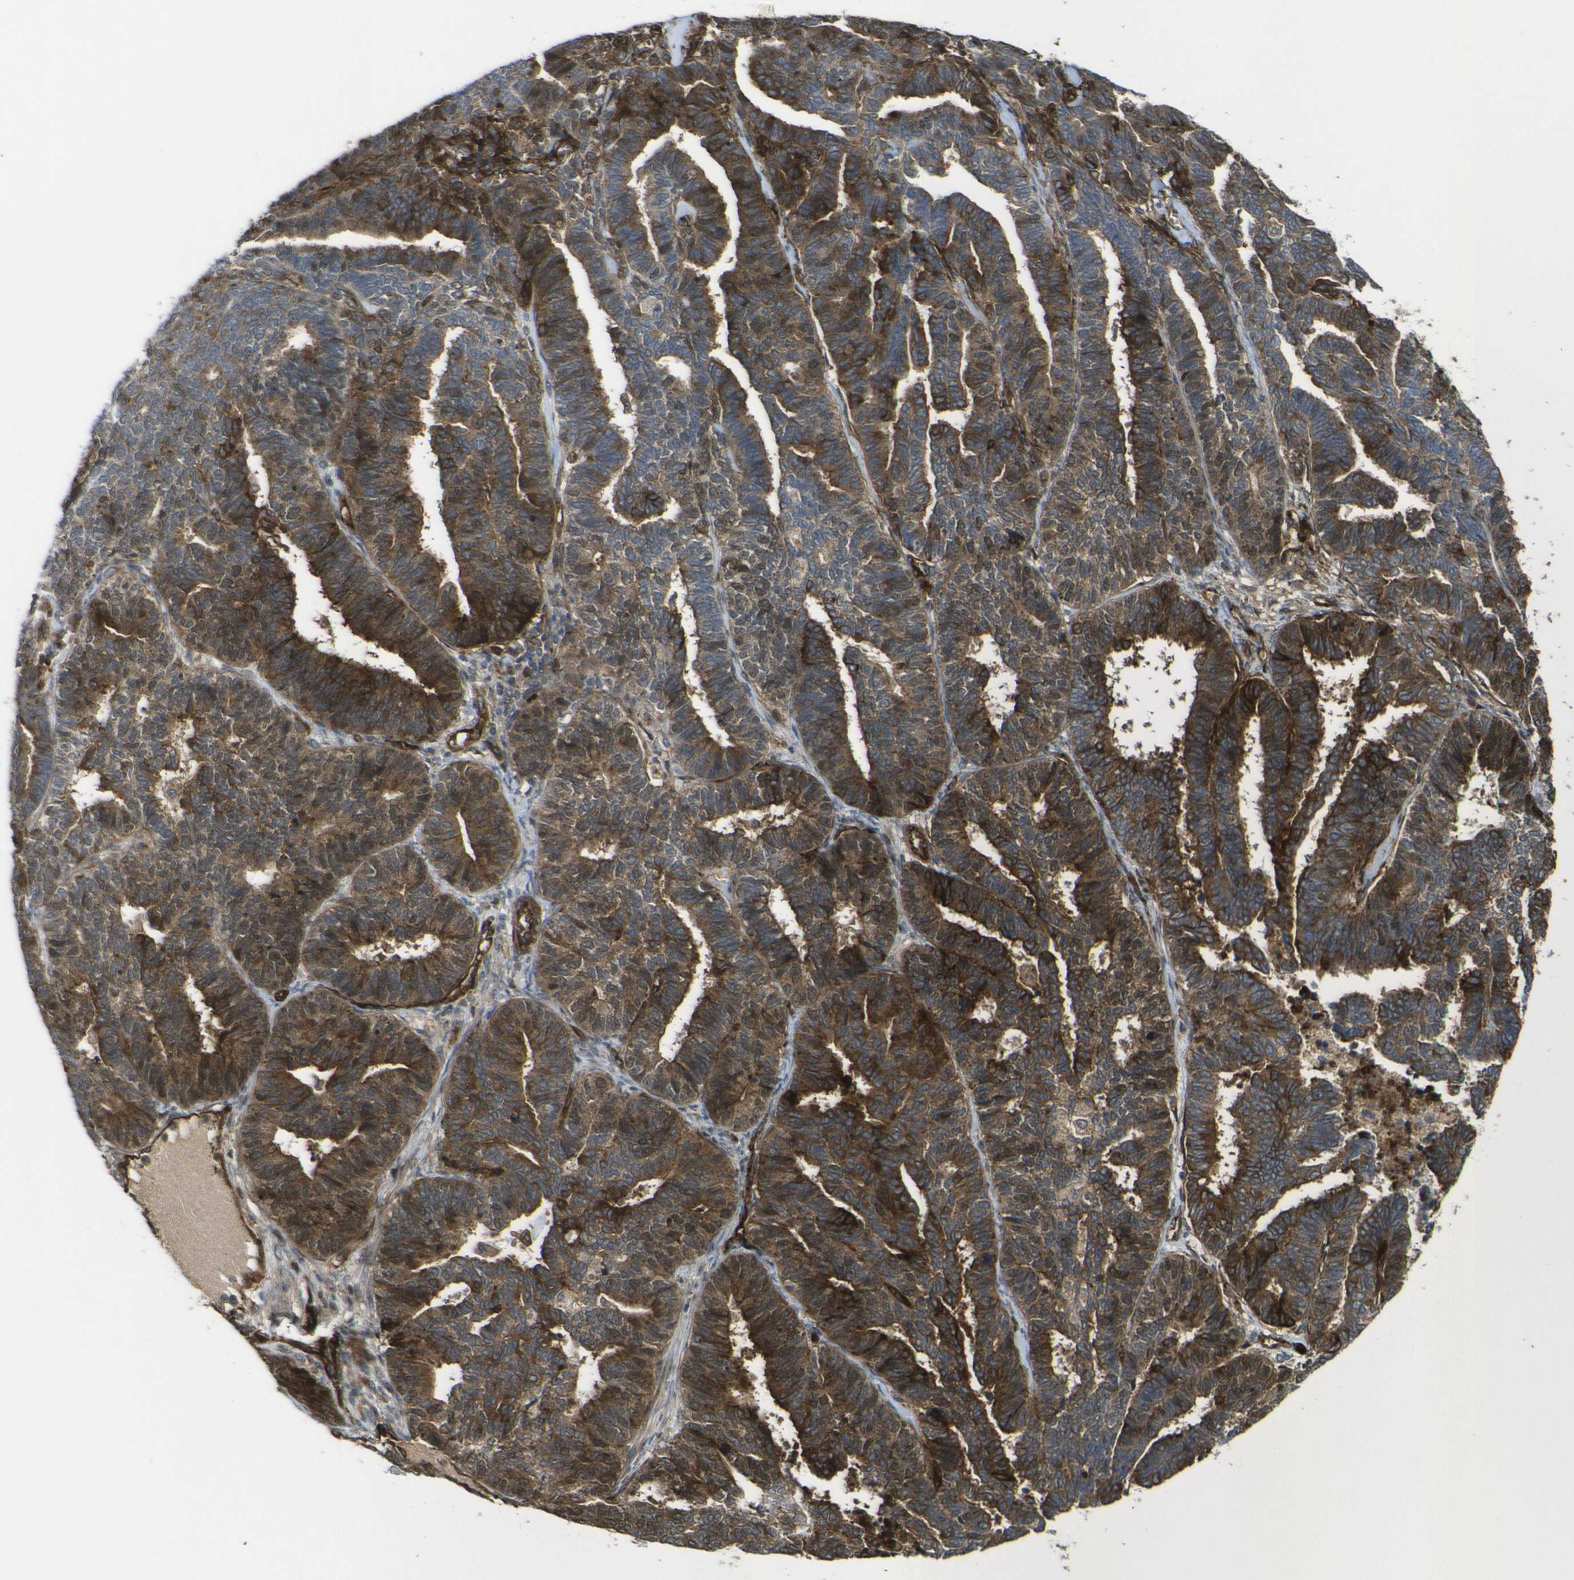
{"staining": {"intensity": "strong", "quantity": ">75%", "location": "cytoplasmic/membranous"}, "tissue": "endometrial cancer", "cell_type": "Tumor cells", "image_type": "cancer", "snomed": [{"axis": "morphology", "description": "Adenocarcinoma, NOS"}, {"axis": "topography", "description": "Endometrium"}], "caption": "The micrograph reveals a brown stain indicating the presence of a protein in the cytoplasmic/membranous of tumor cells in adenocarcinoma (endometrial). (brown staining indicates protein expression, while blue staining denotes nuclei).", "gene": "ECE1", "patient": {"sex": "female", "age": 70}}